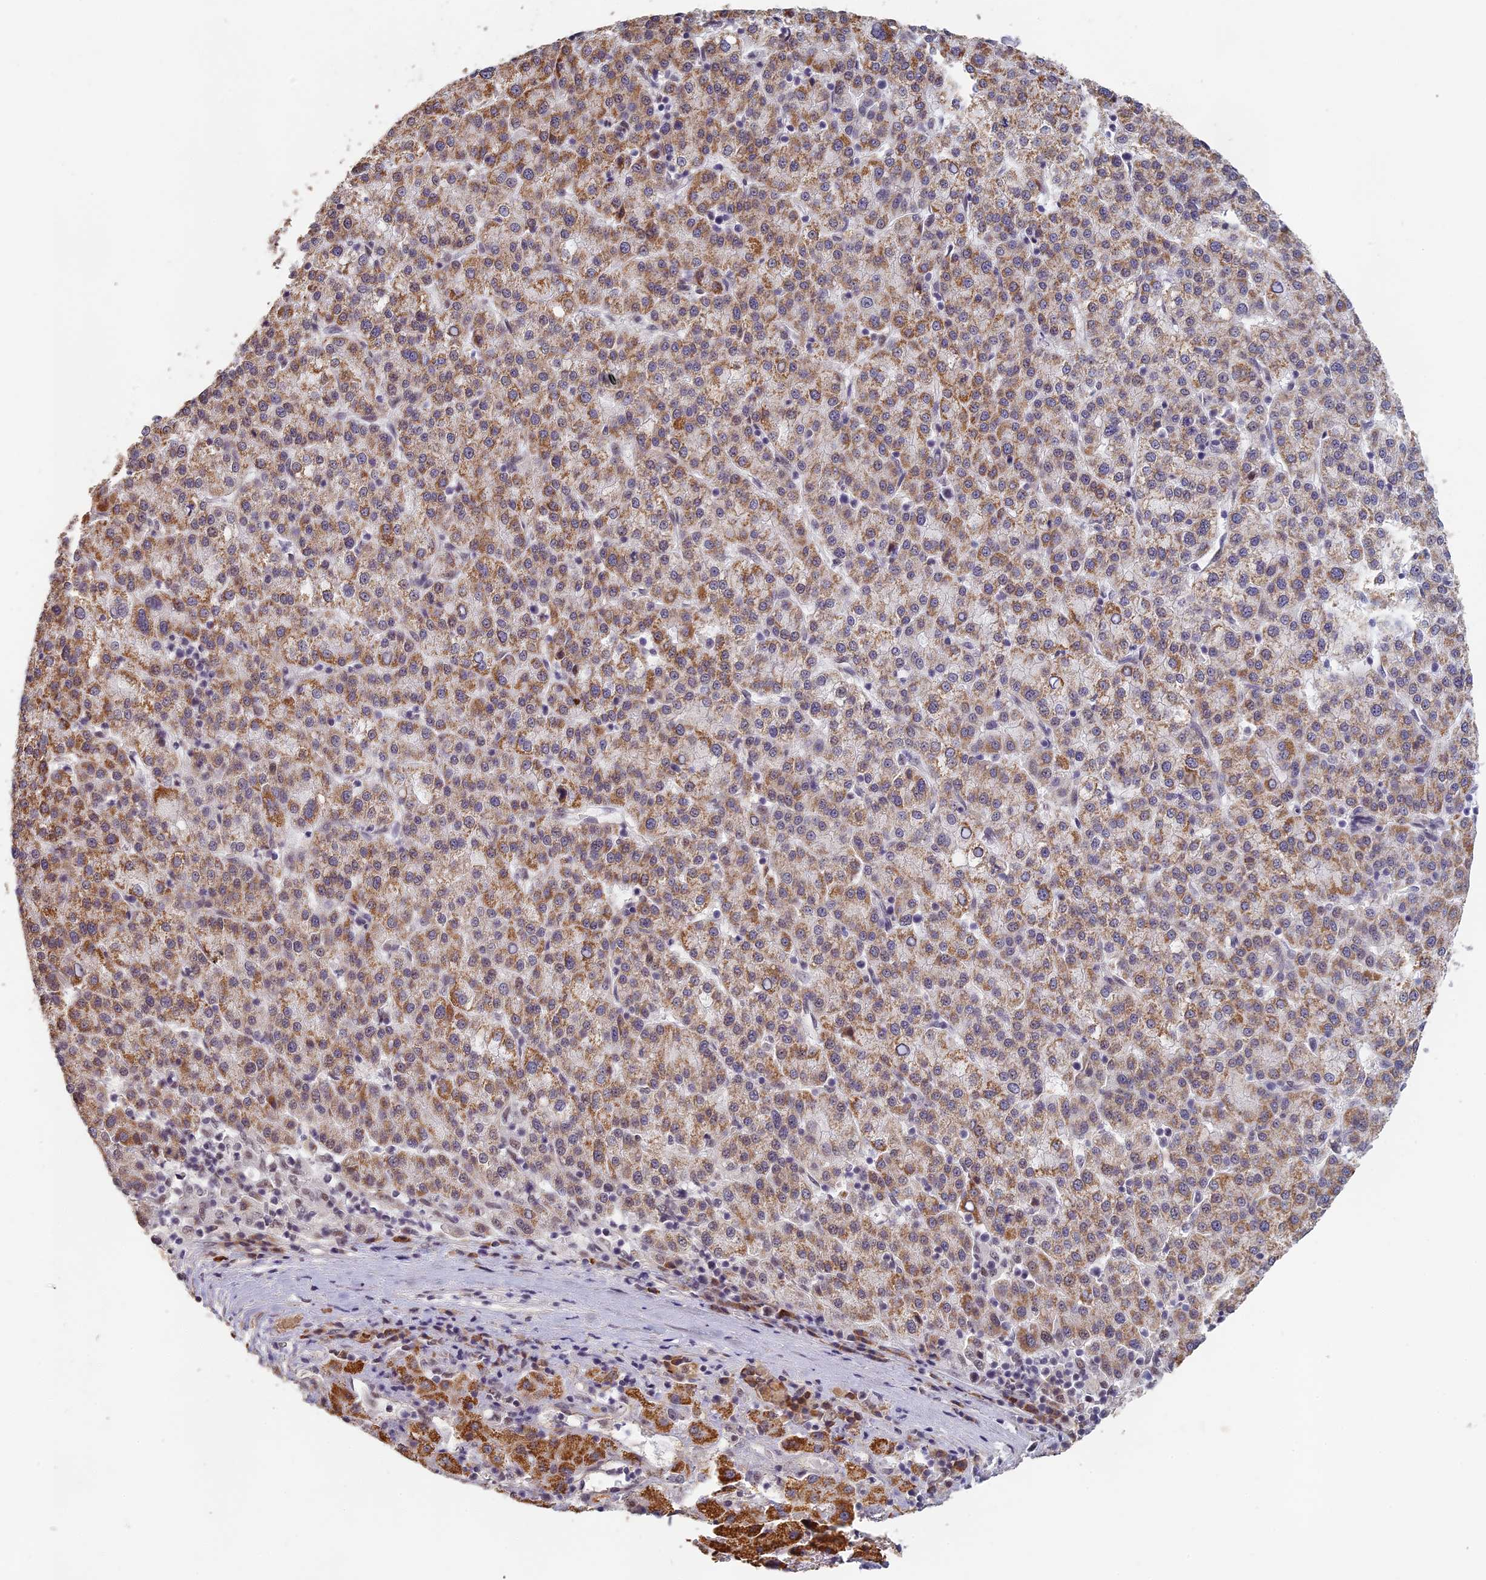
{"staining": {"intensity": "moderate", "quantity": ">75%", "location": "cytoplasmic/membranous"}, "tissue": "liver cancer", "cell_type": "Tumor cells", "image_type": "cancer", "snomed": [{"axis": "morphology", "description": "Carcinoma, Hepatocellular, NOS"}, {"axis": "topography", "description": "Liver"}], "caption": "Hepatocellular carcinoma (liver) stained with a brown dye demonstrates moderate cytoplasmic/membranous positive staining in about >75% of tumor cells.", "gene": "MORF4L1", "patient": {"sex": "female", "age": 58}}